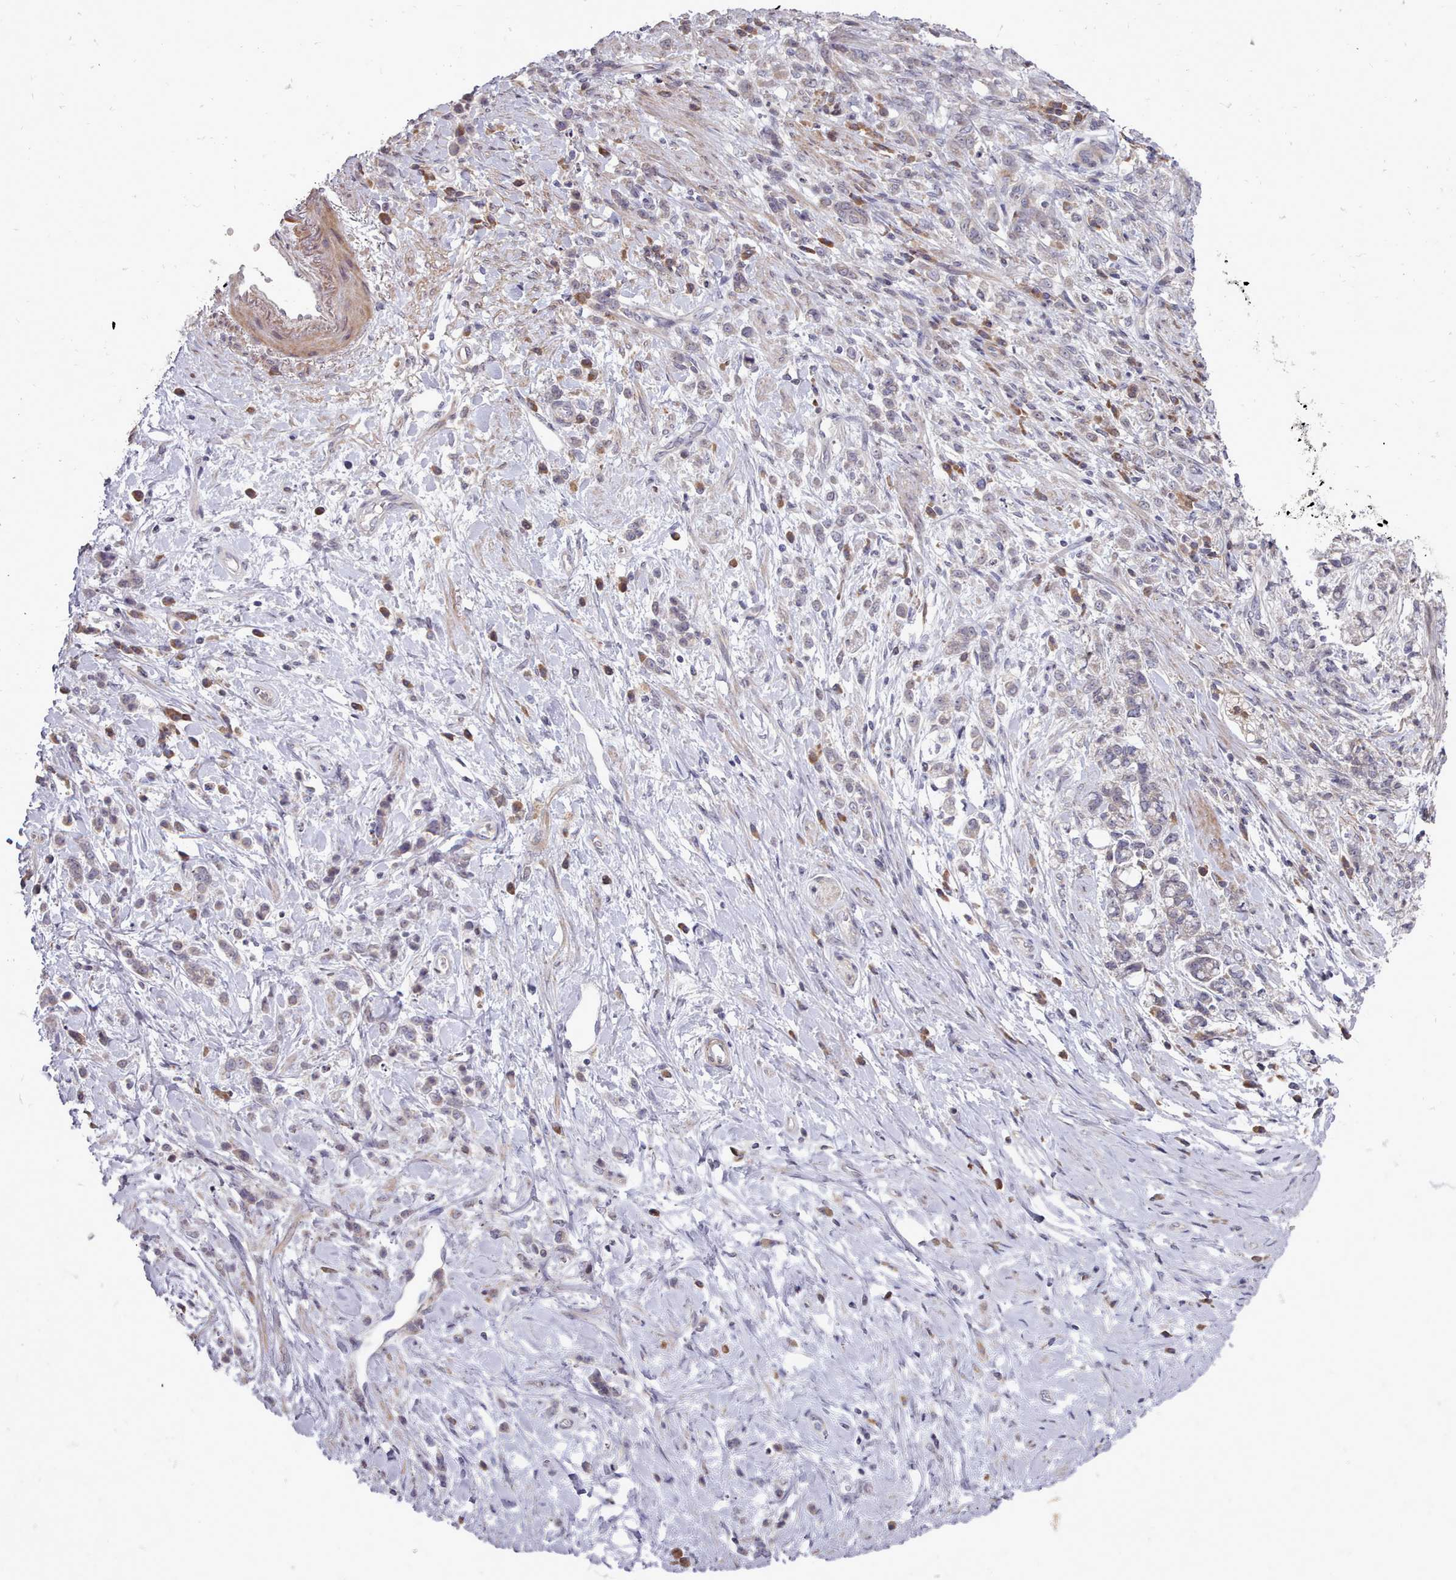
{"staining": {"intensity": "weak", "quantity": "25%-75%", "location": "cytoplasmic/membranous"}, "tissue": "stomach cancer", "cell_type": "Tumor cells", "image_type": "cancer", "snomed": [{"axis": "morphology", "description": "Adenocarcinoma, NOS"}, {"axis": "topography", "description": "Stomach"}], "caption": "Adenocarcinoma (stomach) stained with a brown dye shows weak cytoplasmic/membranous positive positivity in approximately 25%-75% of tumor cells.", "gene": "ACKR3", "patient": {"sex": "female", "age": 60}}